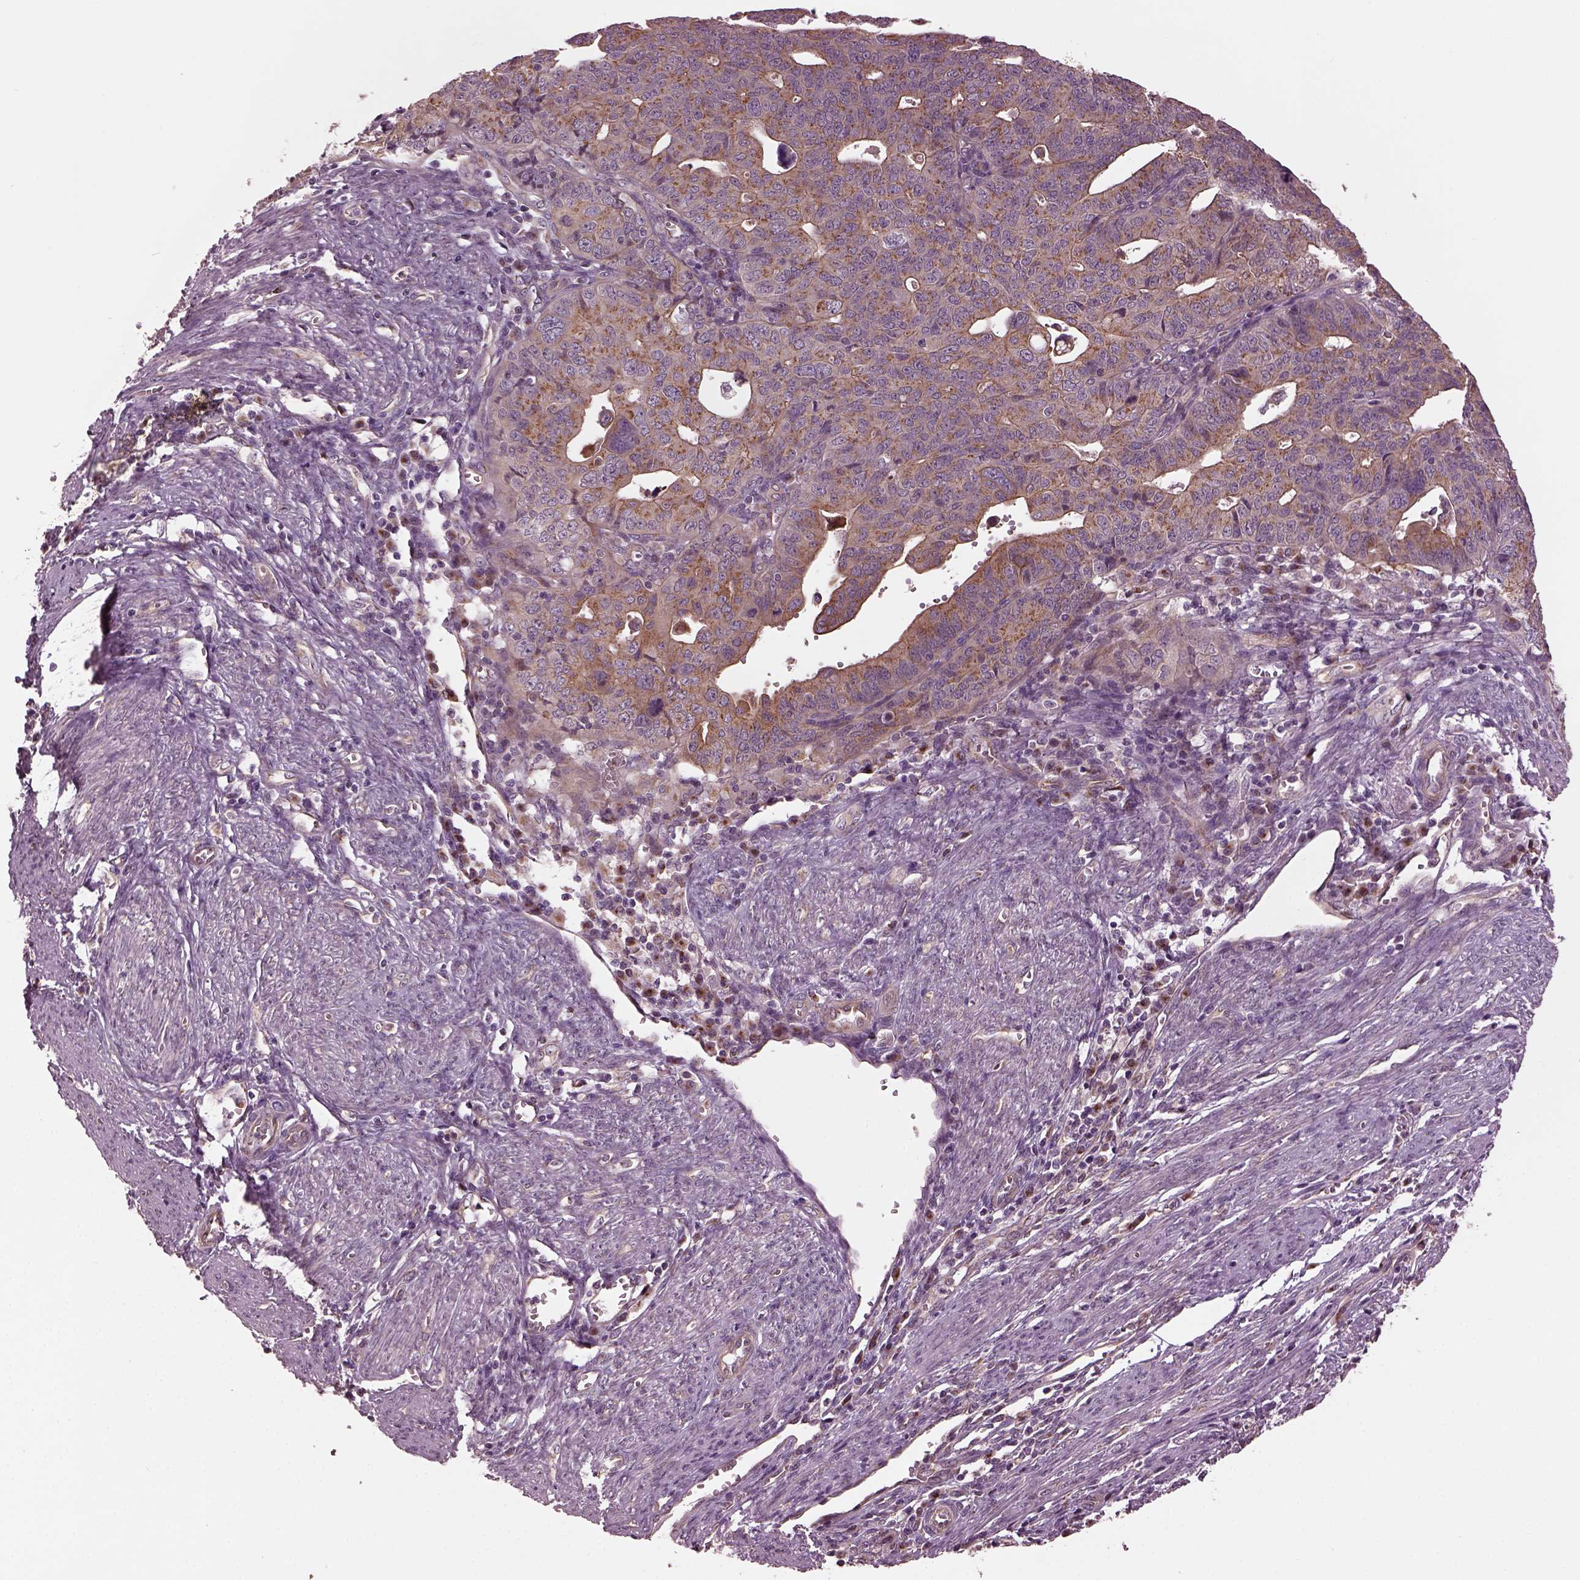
{"staining": {"intensity": "moderate", "quantity": "25%-75%", "location": "cytoplasmic/membranous"}, "tissue": "endometrial cancer", "cell_type": "Tumor cells", "image_type": "cancer", "snomed": [{"axis": "morphology", "description": "Adenocarcinoma, NOS"}, {"axis": "topography", "description": "Endometrium"}], "caption": "An image showing moderate cytoplasmic/membranous expression in approximately 25%-75% of tumor cells in endometrial adenocarcinoma, as visualized by brown immunohistochemical staining.", "gene": "RUFY3", "patient": {"sex": "female", "age": 65}}